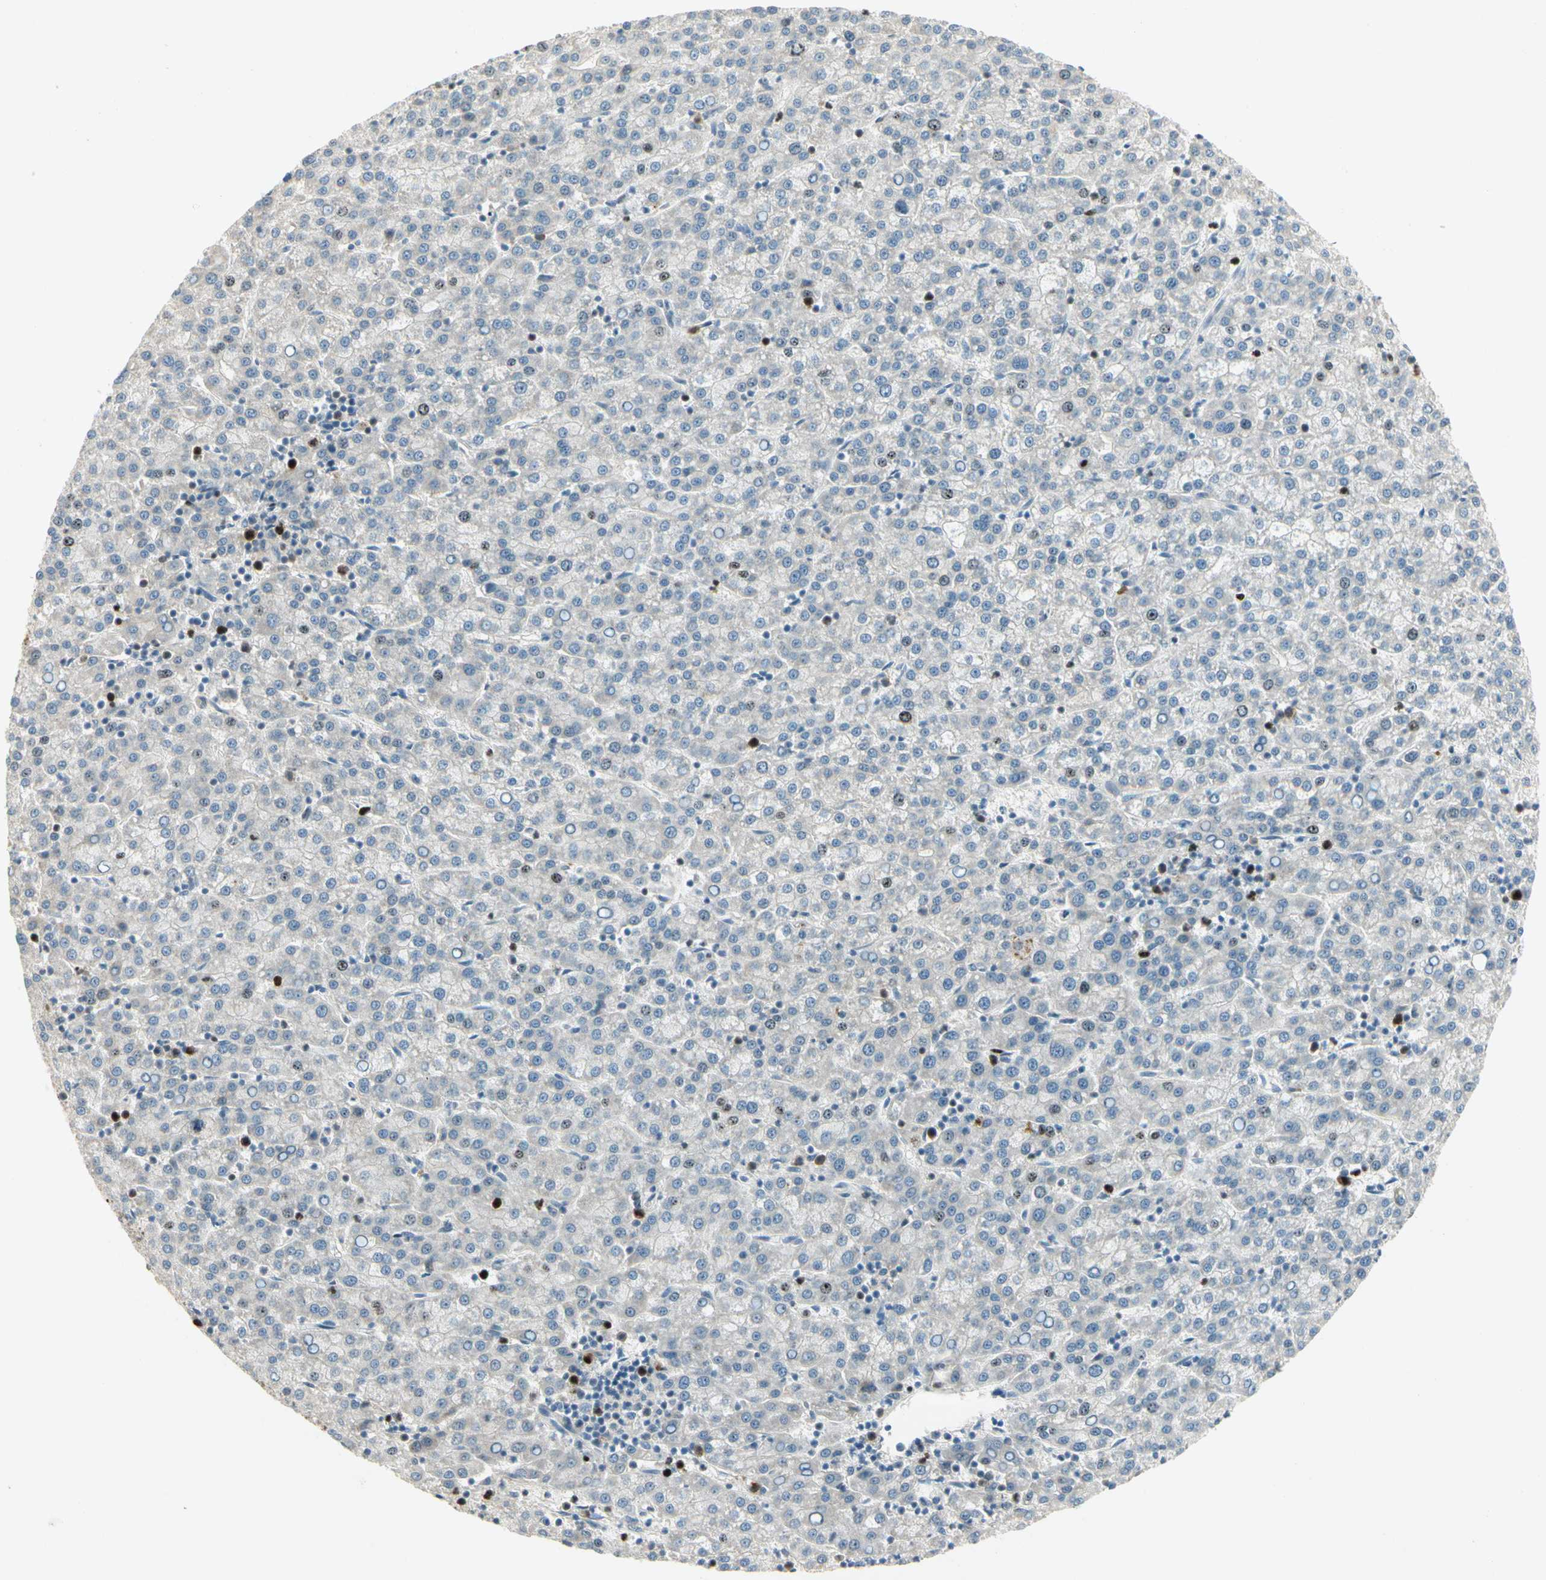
{"staining": {"intensity": "negative", "quantity": "none", "location": "none"}, "tissue": "liver cancer", "cell_type": "Tumor cells", "image_type": "cancer", "snomed": [{"axis": "morphology", "description": "Carcinoma, Hepatocellular, NOS"}, {"axis": "topography", "description": "Liver"}], "caption": "This is a histopathology image of immunohistochemistry (IHC) staining of liver cancer (hepatocellular carcinoma), which shows no positivity in tumor cells.", "gene": "PITX1", "patient": {"sex": "female", "age": 58}}